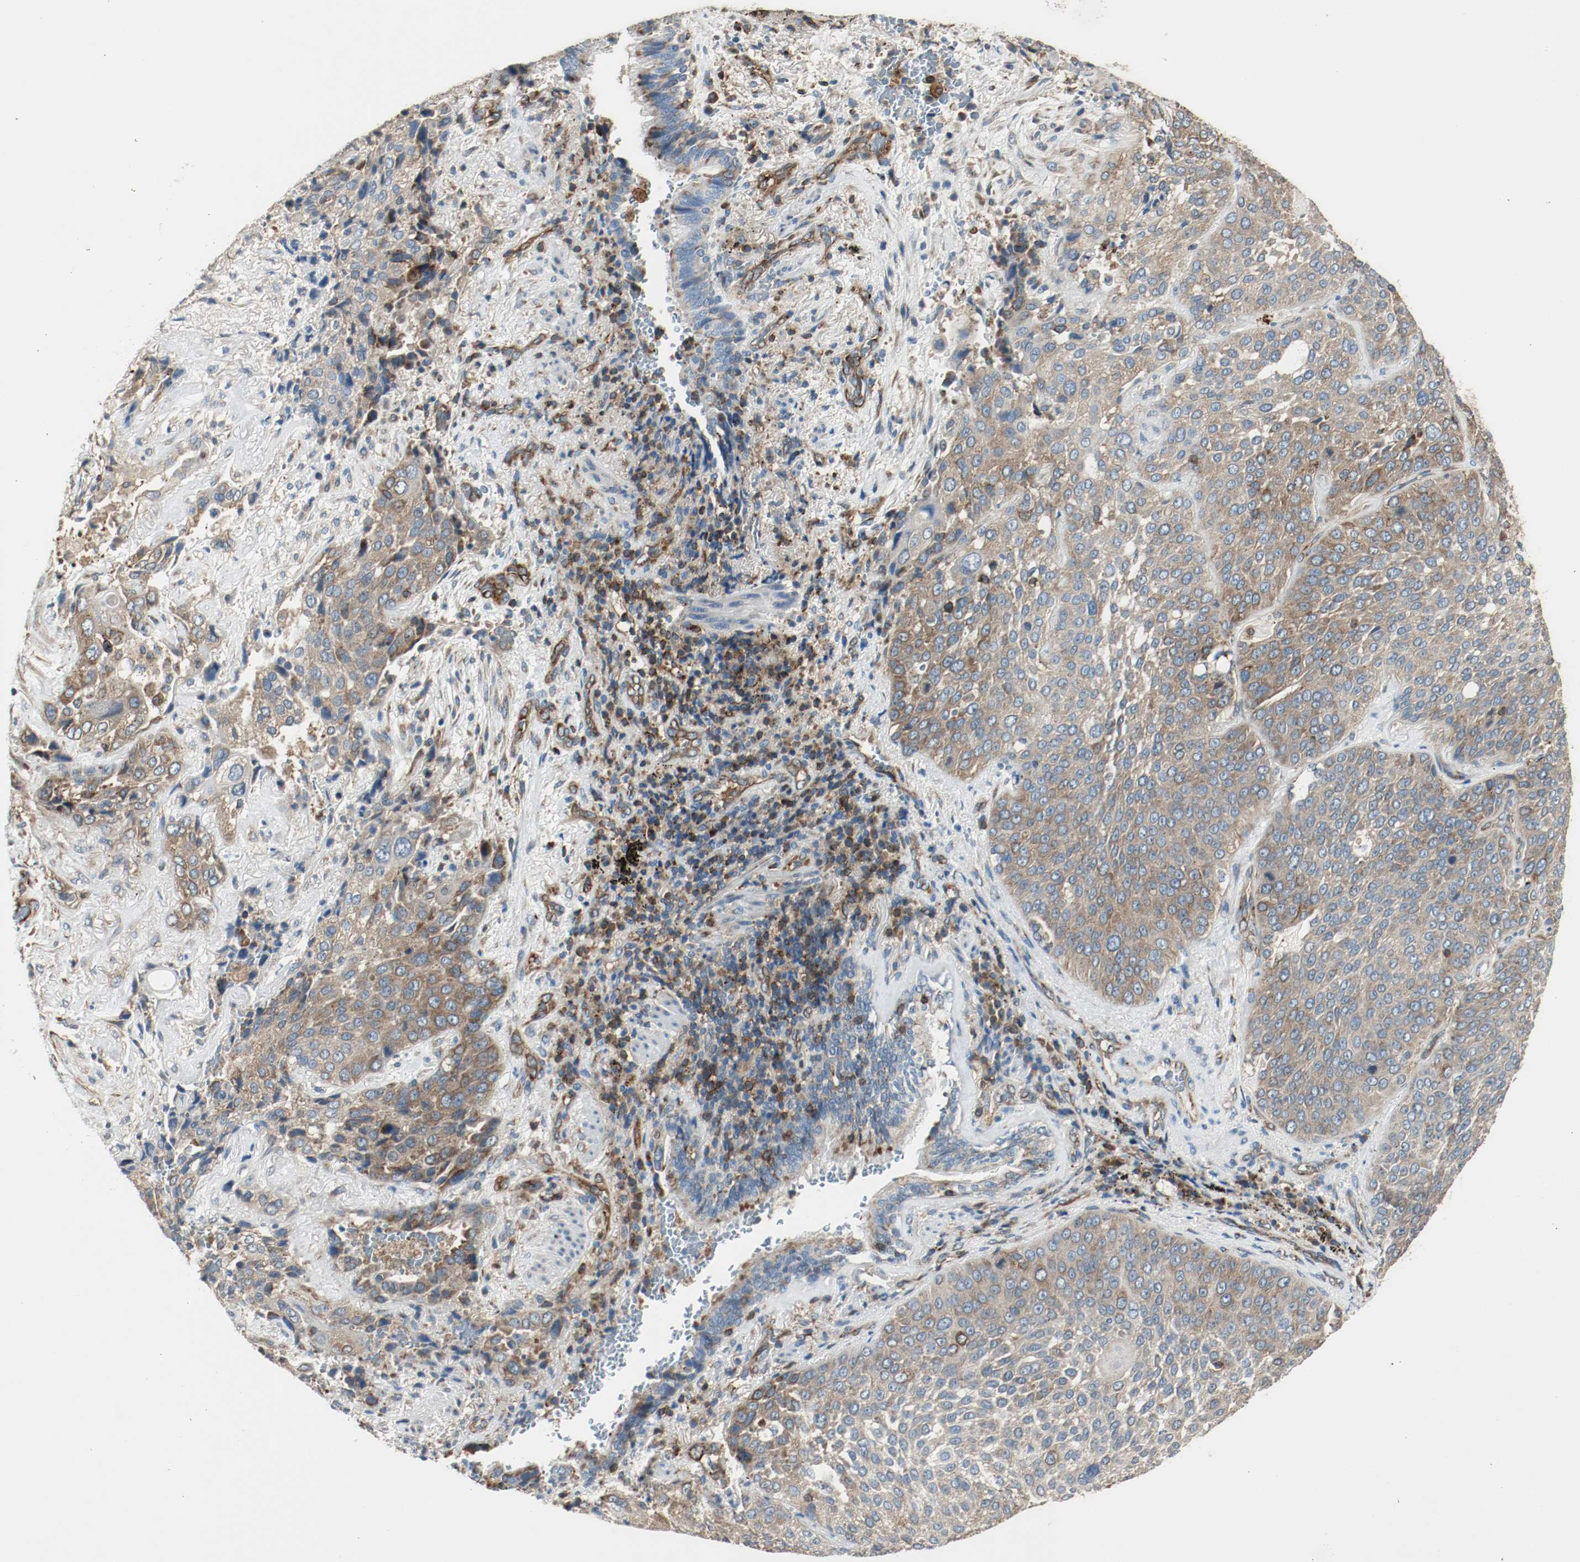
{"staining": {"intensity": "moderate", "quantity": ">75%", "location": "cytoplasmic/membranous"}, "tissue": "lung cancer", "cell_type": "Tumor cells", "image_type": "cancer", "snomed": [{"axis": "morphology", "description": "Squamous cell carcinoma, NOS"}, {"axis": "topography", "description": "Lung"}], "caption": "Immunohistochemical staining of human lung squamous cell carcinoma exhibits moderate cytoplasmic/membranous protein staining in about >75% of tumor cells. Using DAB (brown) and hematoxylin (blue) stains, captured at high magnification using brightfield microscopy.", "gene": "PLCG1", "patient": {"sex": "male", "age": 54}}